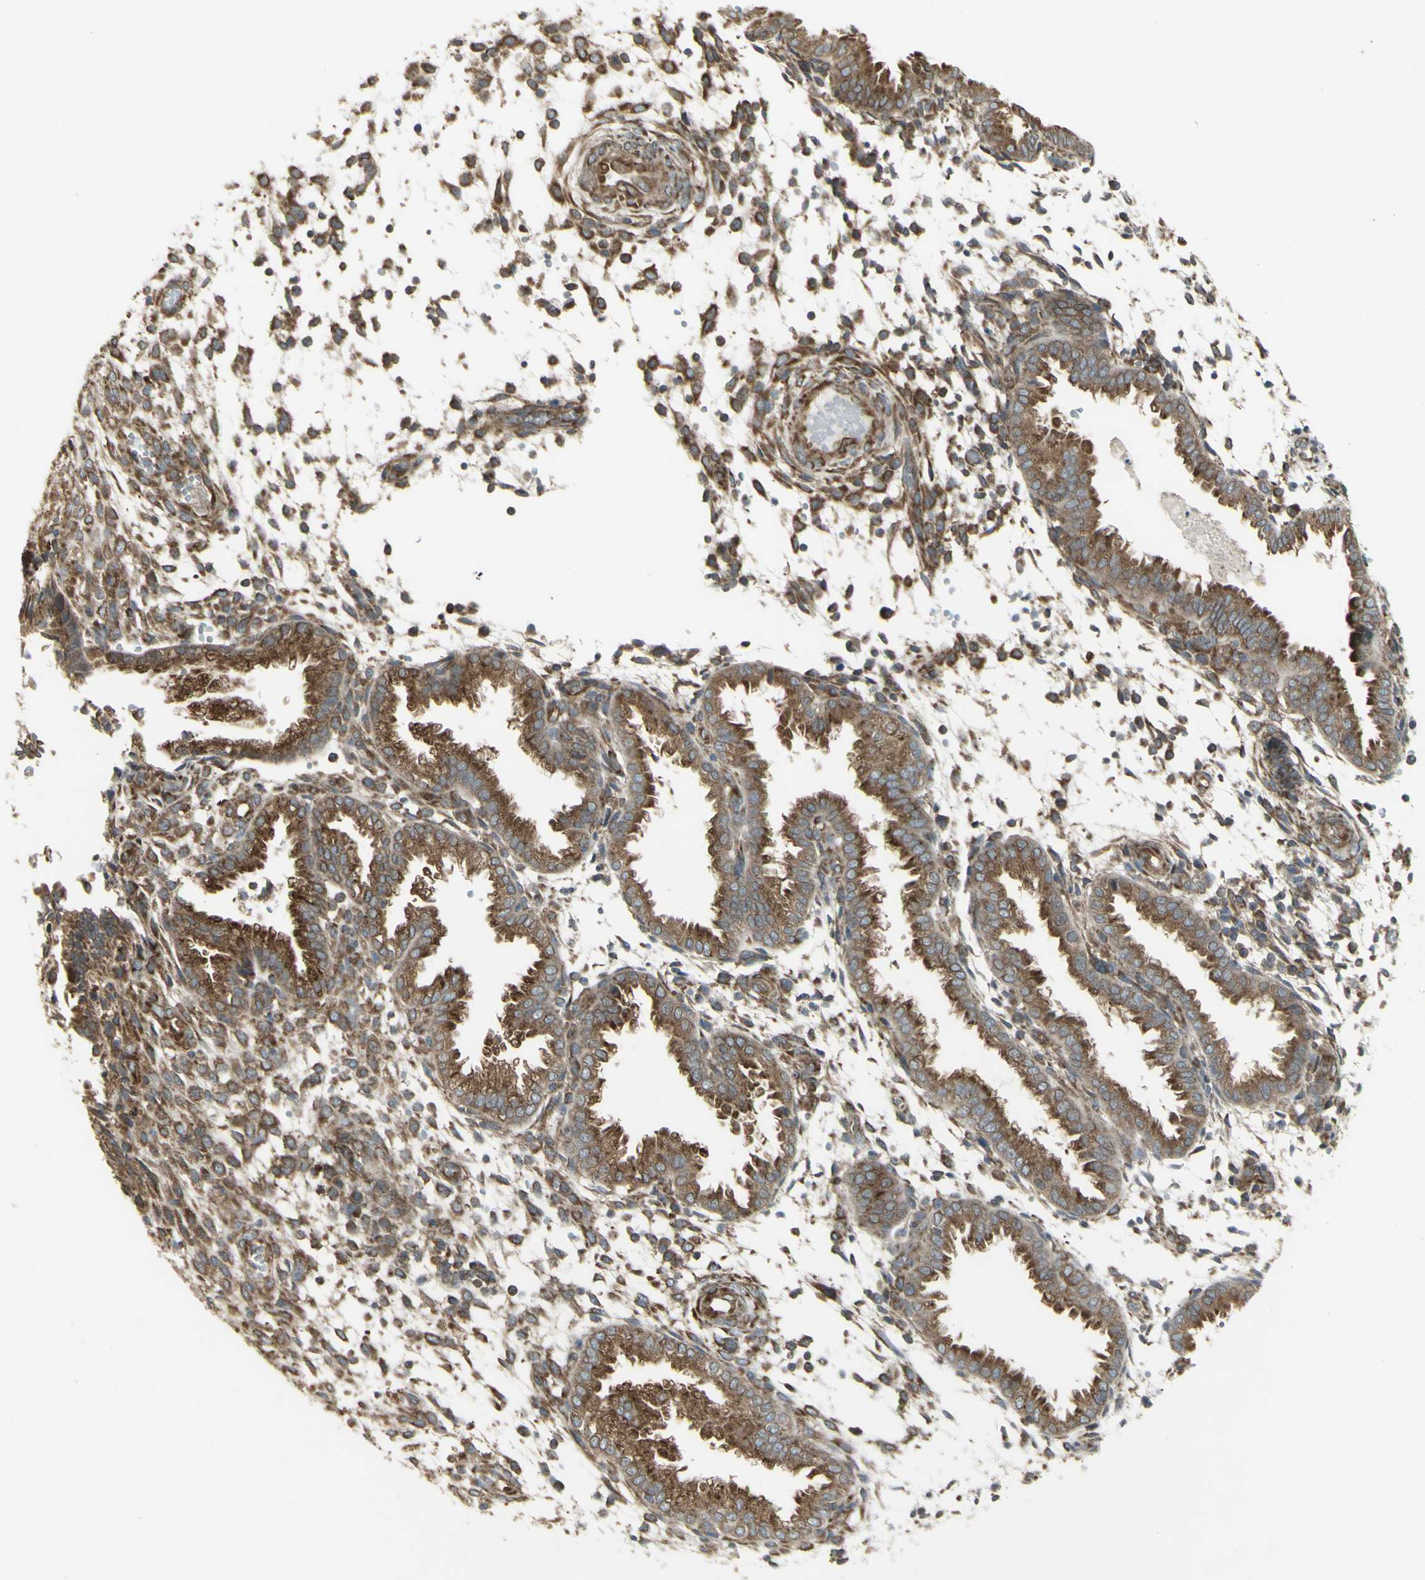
{"staining": {"intensity": "moderate", "quantity": ">75%", "location": "cytoplasmic/membranous"}, "tissue": "endometrium", "cell_type": "Cells in endometrial stroma", "image_type": "normal", "snomed": [{"axis": "morphology", "description": "Normal tissue, NOS"}, {"axis": "topography", "description": "Endometrium"}], "caption": "A brown stain labels moderate cytoplasmic/membranous positivity of a protein in cells in endometrial stroma of unremarkable endometrium.", "gene": "FKBP3", "patient": {"sex": "female", "age": 33}}